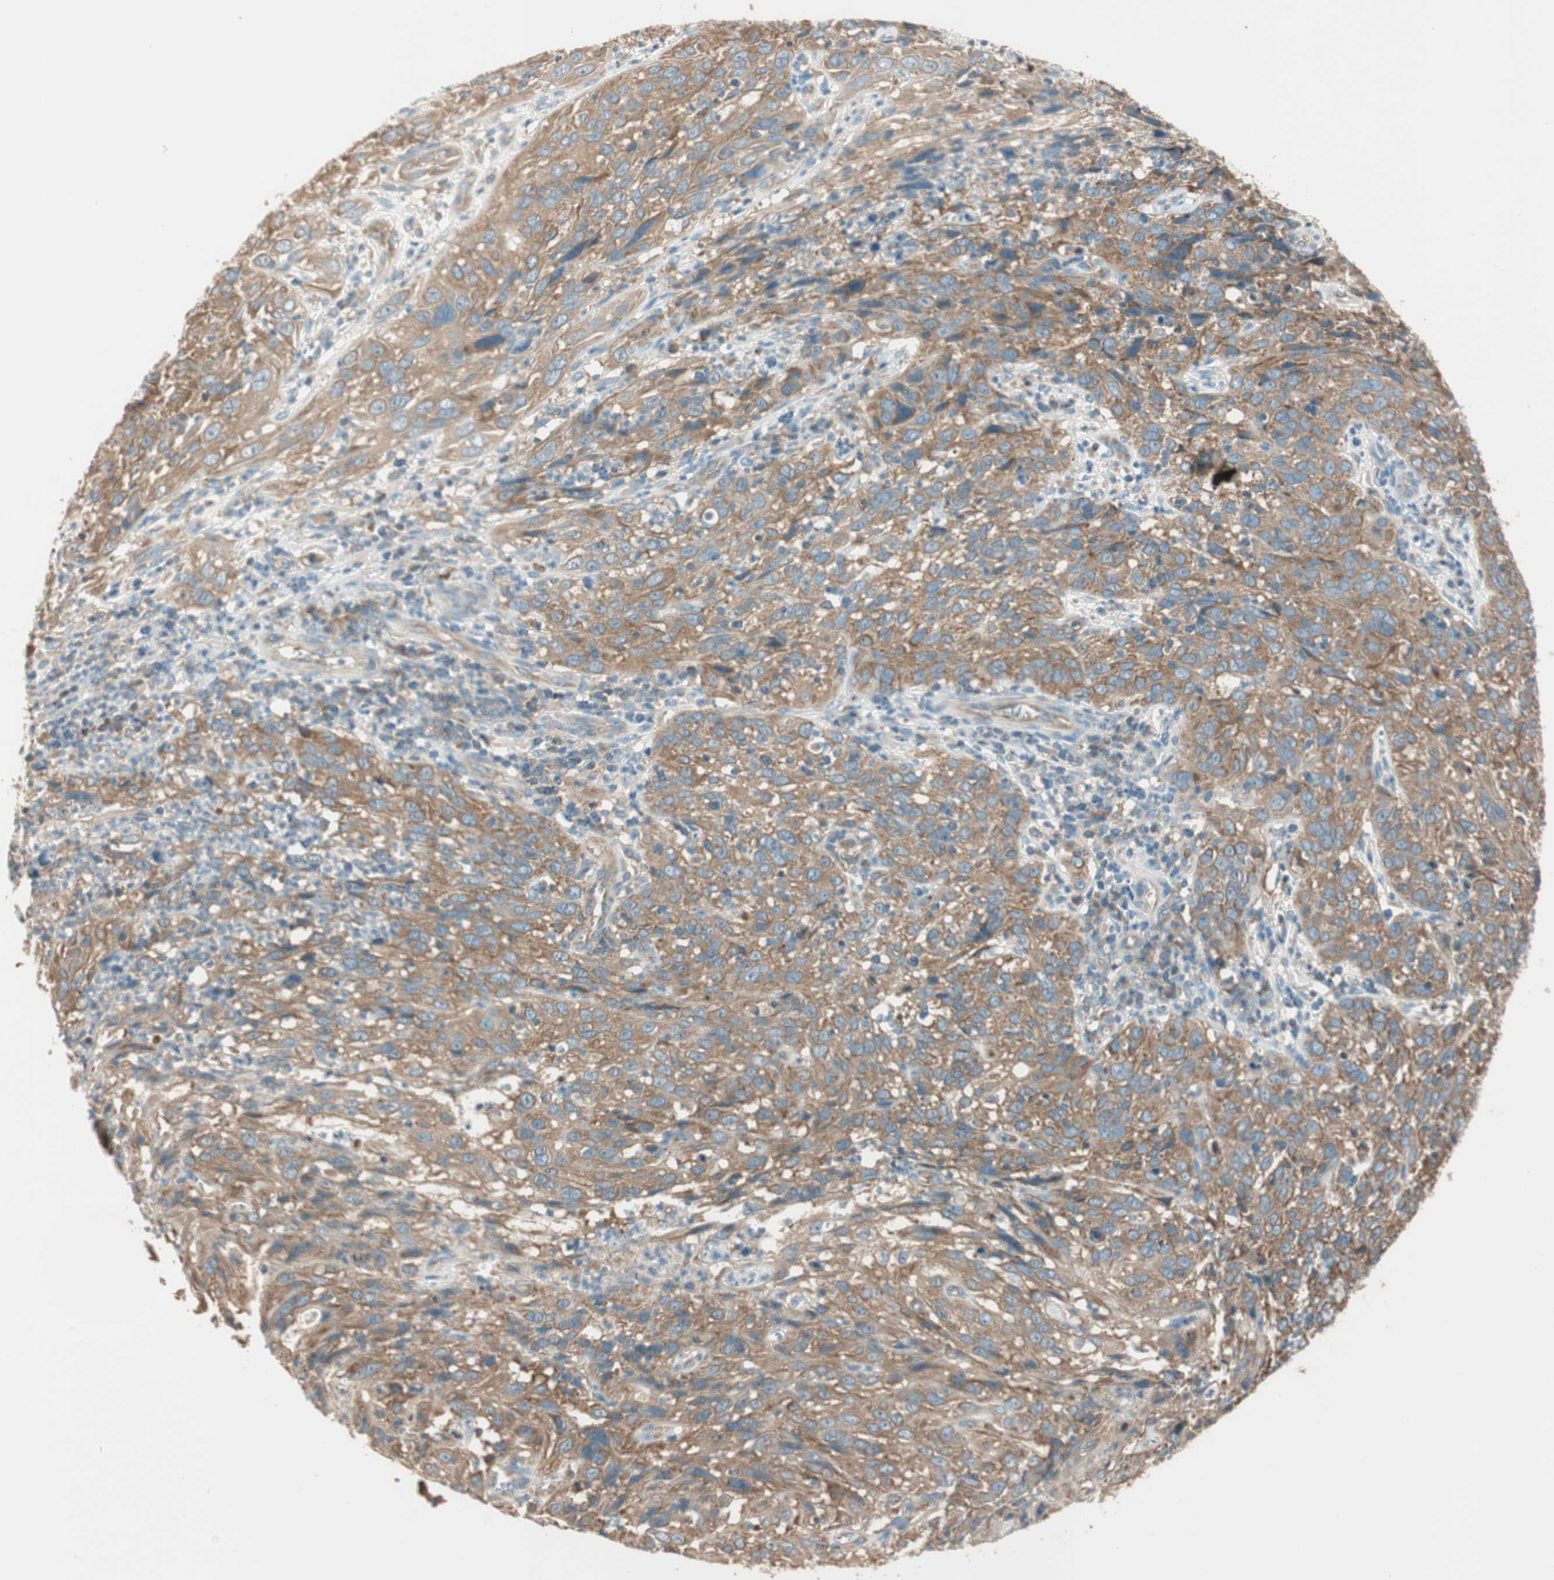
{"staining": {"intensity": "moderate", "quantity": ">75%", "location": "cytoplasmic/membranous"}, "tissue": "cervical cancer", "cell_type": "Tumor cells", "image_type": "cancer", "snomed": [{"axis": "morphology", "description": "Squamous cell carcinoma, NOS"}, {"axis": "topography", "description": "Cervix"}], "caption": "Immunohistochemical staining of human cervical squamous cell carcinoma reveals medium levels of moderate cytoplasmic/membranous protein staining in about >75% of tumor cells.", "gene": "CC2D1A", "patient": {"sex": "female", "age": 32}}